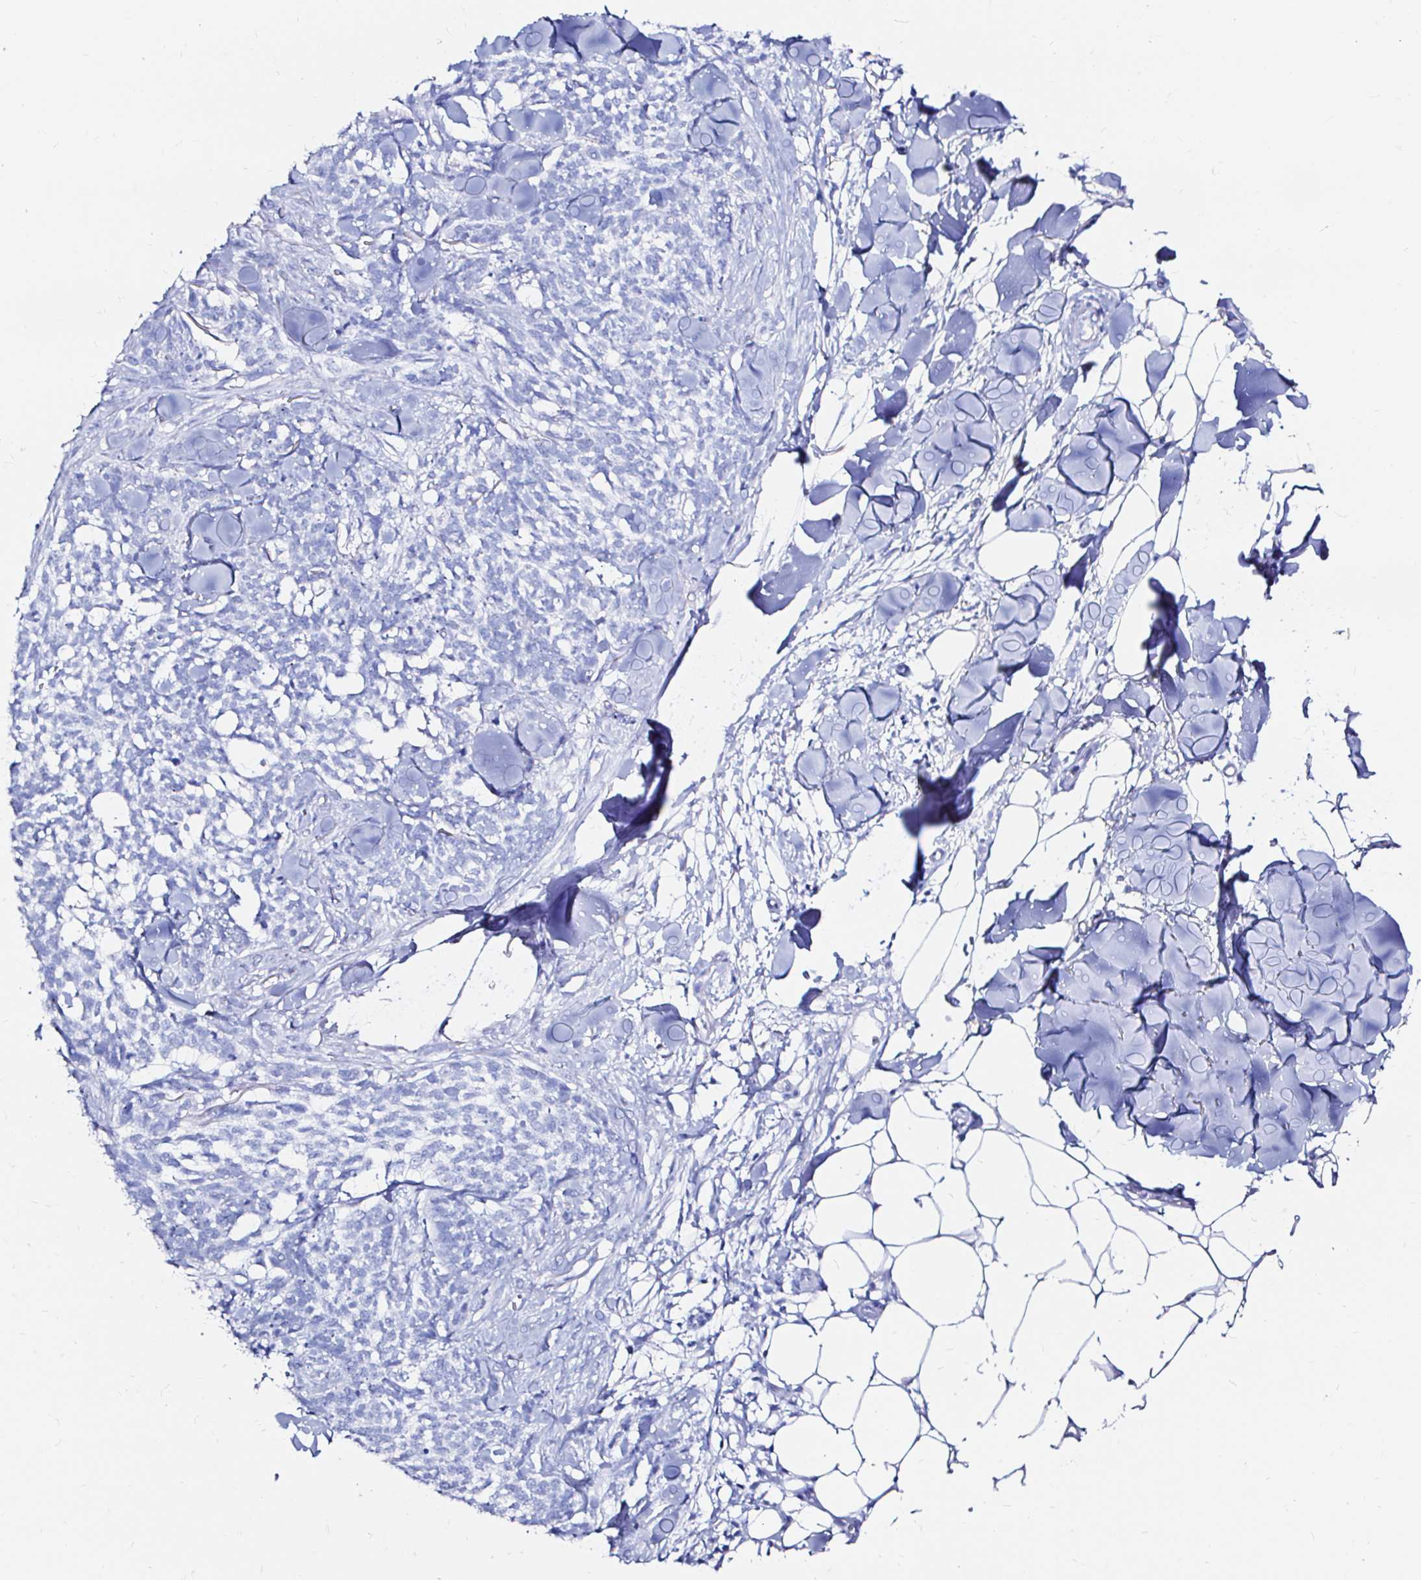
{"staining": {"intensity": "negative", "quantity": "none", "location": "none"}, "tissue": "skin cancer", "cell_type": "Tumor cells", "image_type": "cancer", "snomed": [{"axis": "morphology", "description": "Basal cell carcinoma"}, {"axis": "topography", "description": "Skin"}], "caption": "A micrograph of human skin cancer (basal cell carcinoma) is negative for staining in tumor cells.", "gene": "ZNF432", "patient": {"sex": "female", "age": 59}}